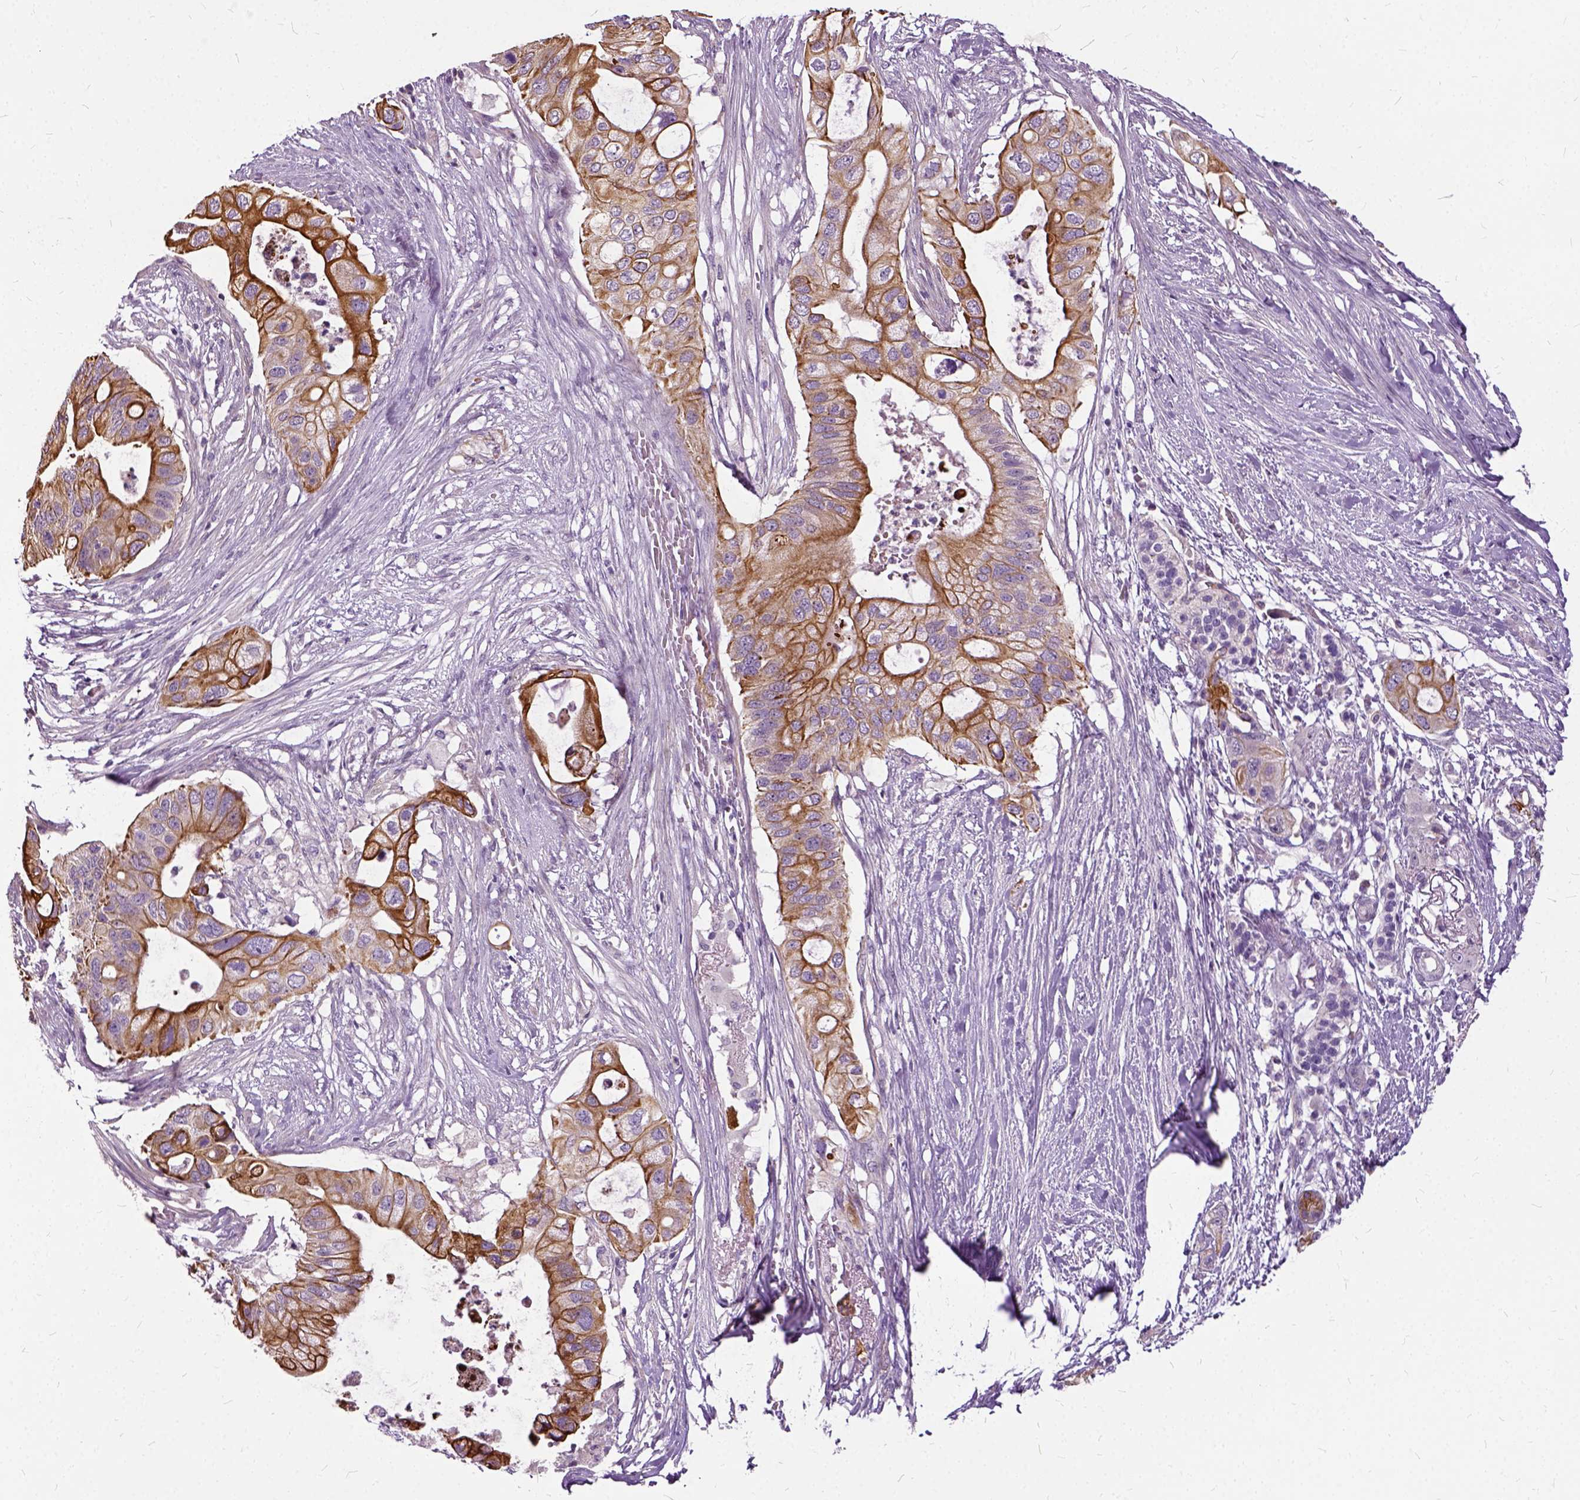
{"staining": {"intensity": "moderate", "quantity": ">75%", "location": "cytoplasmic/membranous"}, "tissue": "pancreatic cancer", "cell_type": "Tumor cells", "image_type": "cancer", "snomed": [{"axis": "morphology", "description": "Adenocarcinoma, NOS"}, {"axis": "topography", "description": "Pancreas"}], "caption": "Human pancreatic cancer stained with a protein marker reveals moderate staining in tumor cells.", "gene": "ILRUN", "patient": {"sex": "female", "age": 72}}